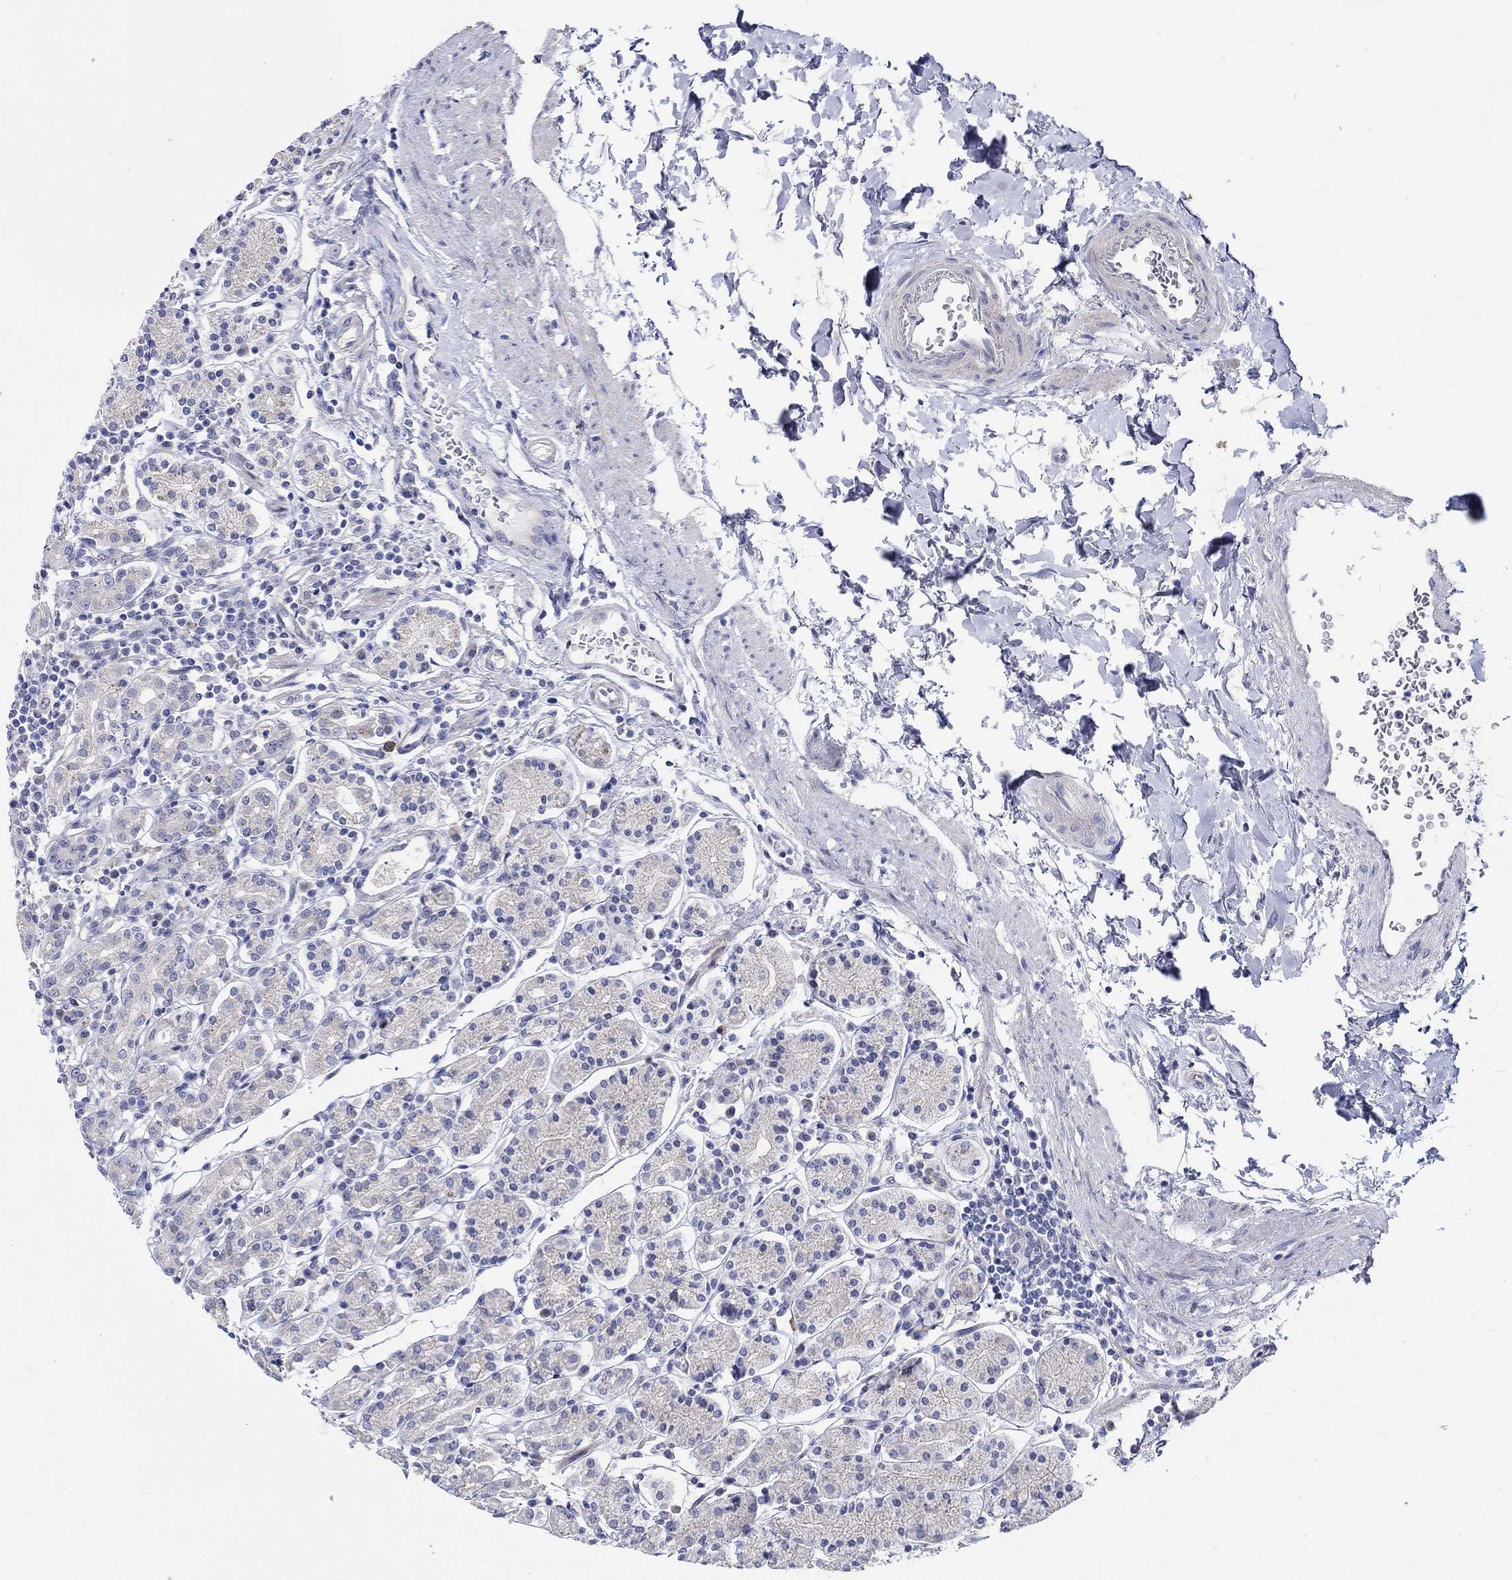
{"staining": {"intensity": "negative", "quantity": "none", "location": "none"}, "tissue": "stomach", "cell_type": "Glandular cells", "image_type": "normal", "snomed": [{"axis": "morphology", "description": "Normal tissue, NOS"}, {"axis": "topography", "description": "Stomach, upper"}, {"axis": "topography", "description": "Stomach"}], "caption": "DAB immunohistochemical staining of unremarkable stomach shows no significant positivity in glandular cells.", "gene": "KRT222", "patient": {"sex": "male", "age": 62}}